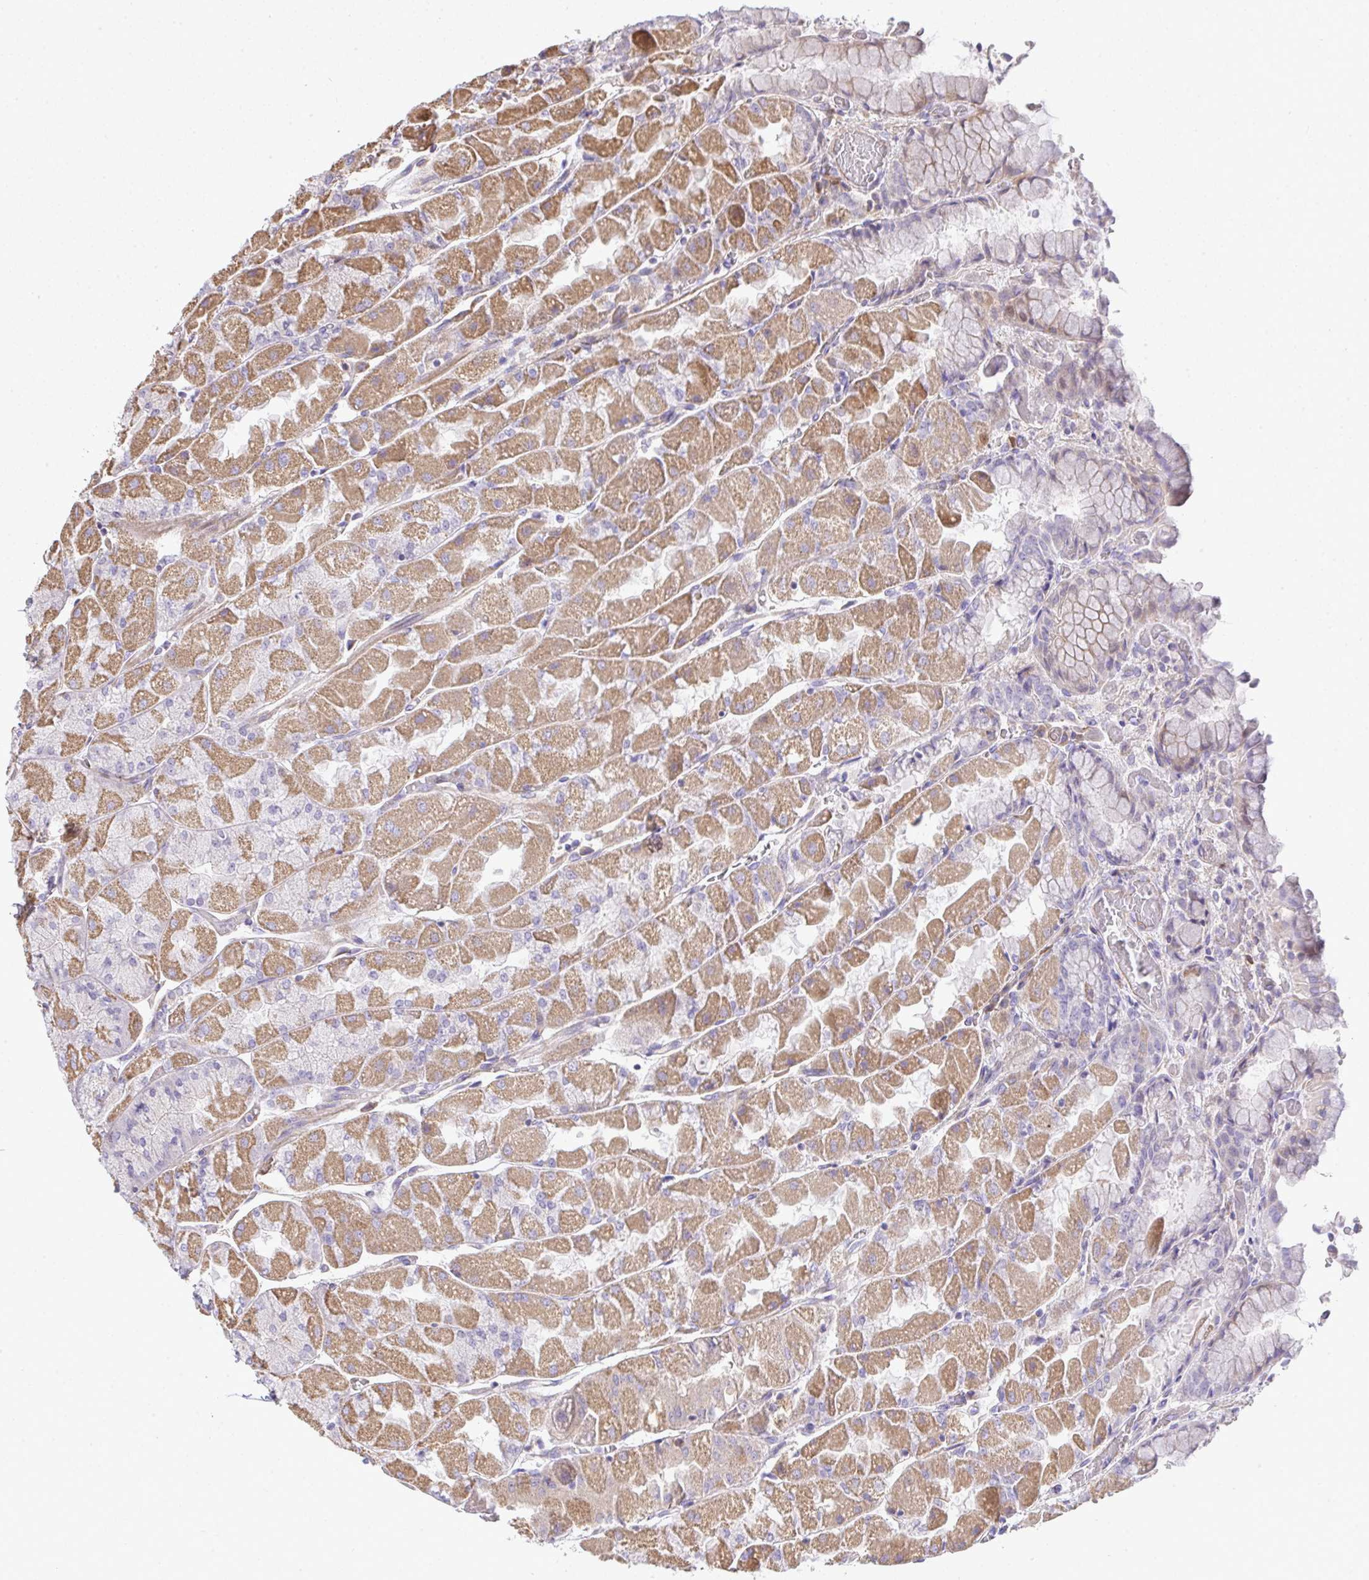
{"staining": {"intensity": "moderate", "quantity": "25%-75%", "location": "cytoplasmic/membranous"}, "tissue": "stomach", "cell_type": "Glandular cells", "image_type": "normal", "snomed": [{"axis": "morphology", "description": "Normal tissue, NOS"}, {"axis": "topography", "description": "Stomach"}], "caption": "Immunohistochemistry (IHC) photomicrograph of benign stomach stained for a protein (brown), which exhibits medium levels of moderate cytoplasmic/membranous positivity in approximately 25%-75% of glandular cells.", "gene": "GRID2", "patient": {"sex": "female", "age": 61}}